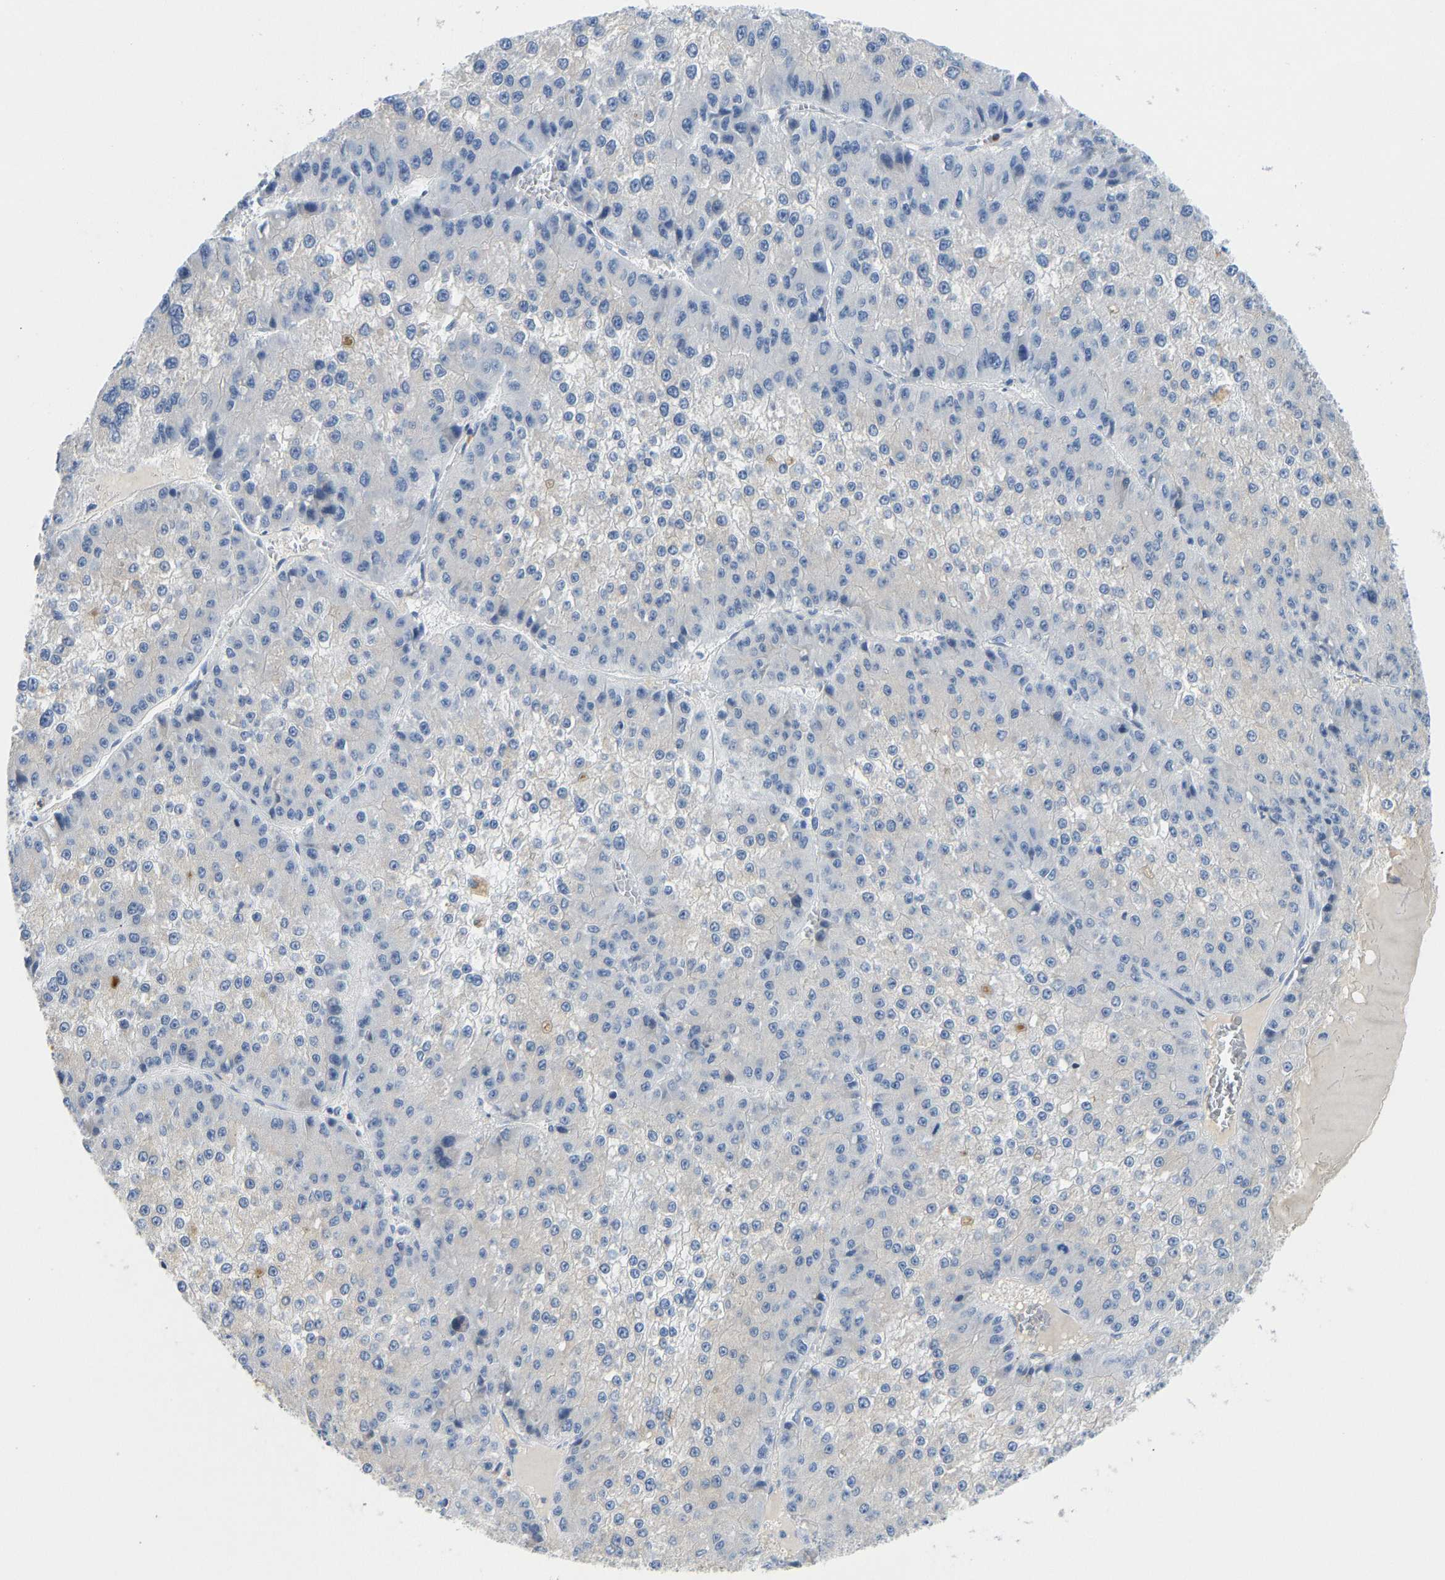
{"staining": {"intensity": "negative", "quantity": "none", "location": "none"}, "tissue": "liver cancer", "cell_type": "Tumor cells", "image_type": "cancer", "snomed": [{"axis": "morphology", "description": "Carcinoma, Hepatocellular, NOS"}, {"axis": "topography", "description": "Liver"}], "caption": "Human liver cancer stained for a protein using immunohistochemistry exhibits no positivity in tumor cells.", "gene": "TXNDC2", "patient": {"sex": "female", "age": 73}}